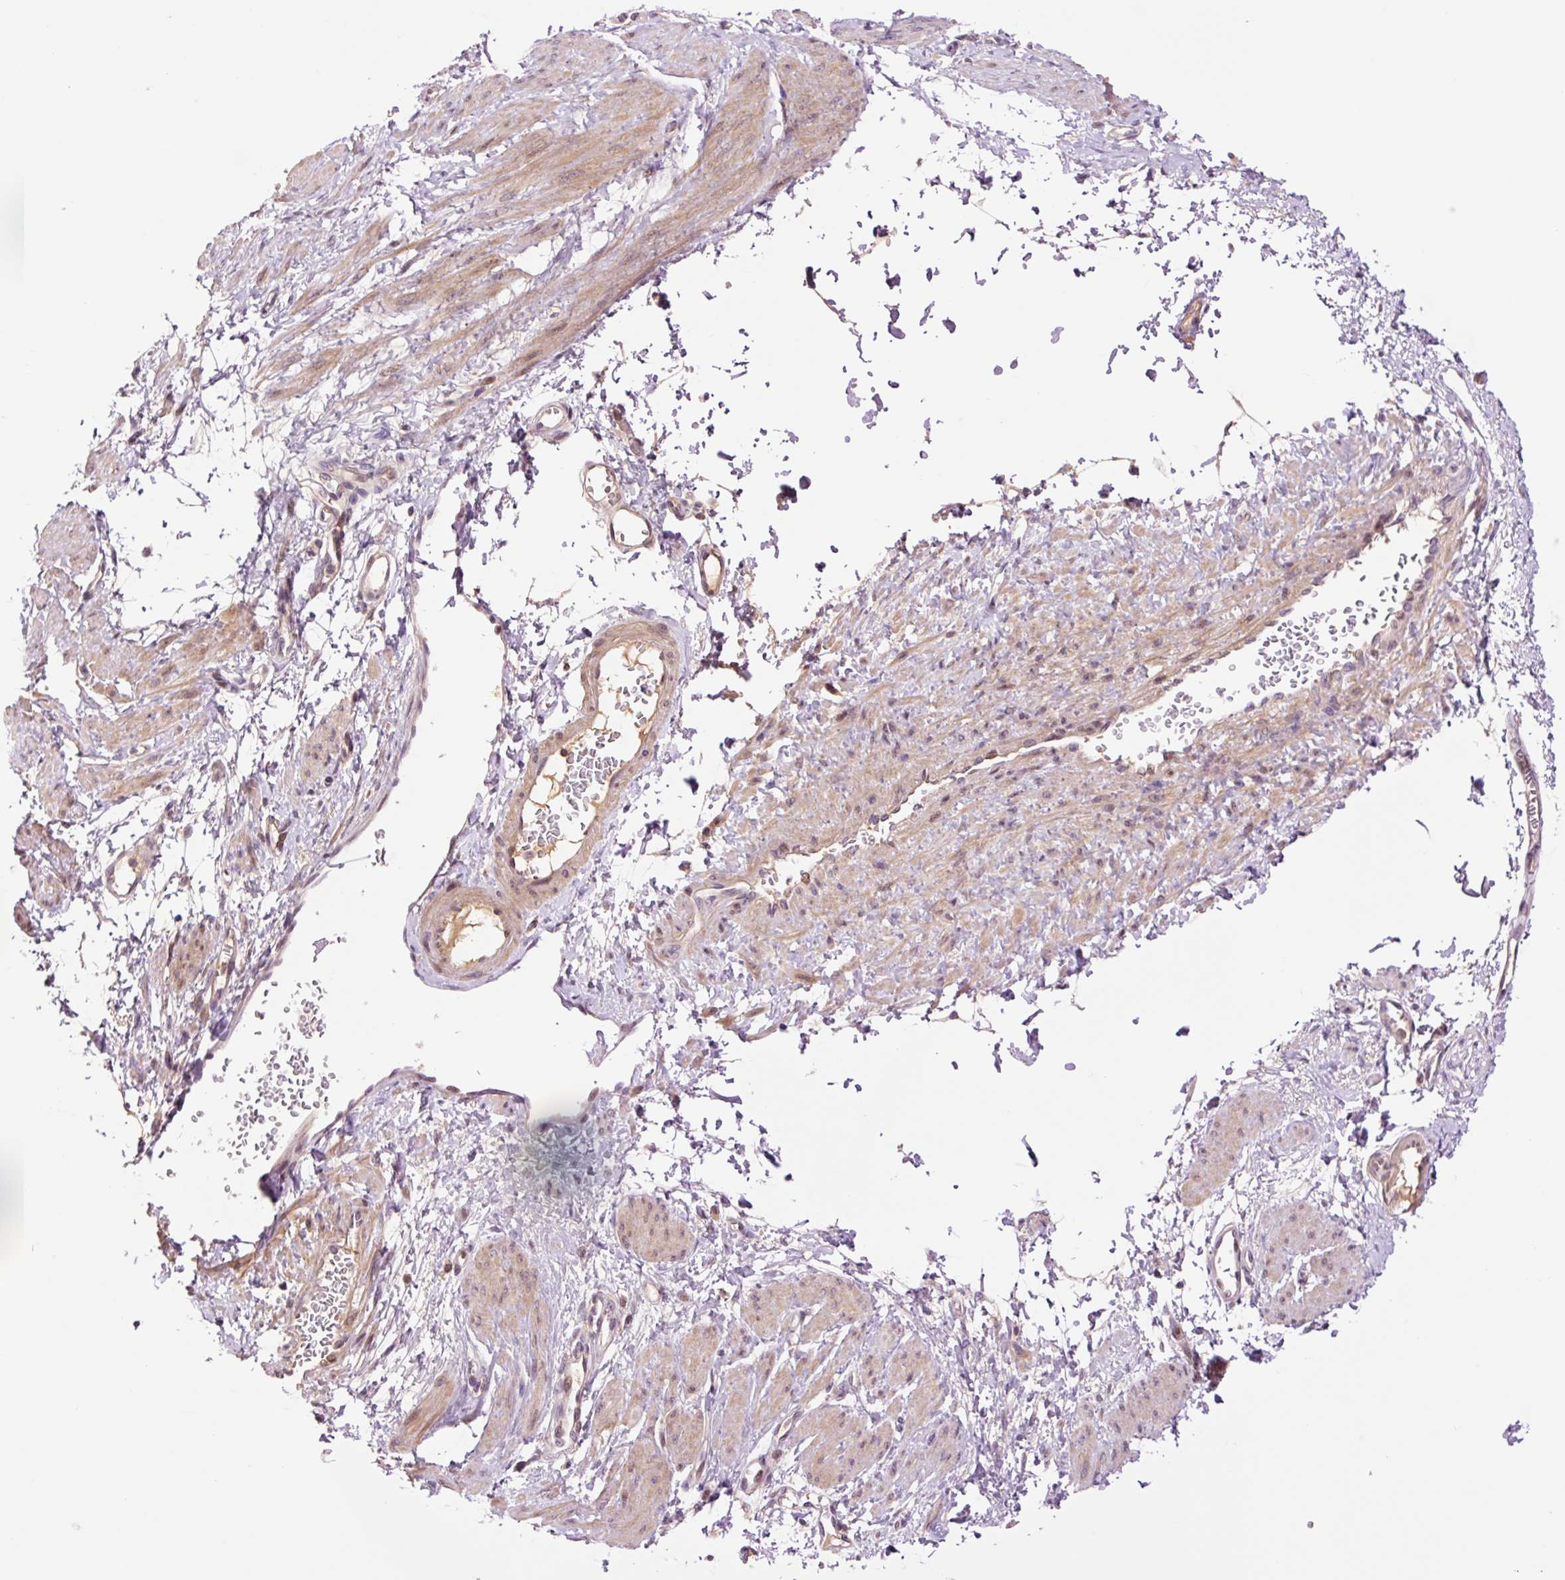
{"staining": {"intensity": "weak", "quantity": "25%-75%", "location": "cytoplasmic/membranous"}, "tissue": "smooth muscle", "cell_type": "Smooth muscle cells", "image_type": "normal", "snomed": [{"axis": "morphology", "description": "Normal tissue, NOS"}, {"axis": "topography", "description": "Smooth muscle"}, {"axis": "topography", "description": "Uterus"}], "caption": "The micrograph exhibits a brown stain indicating the presence of a protein in the cytoplasmic/membranous of smooth muscle cells in smooth muscle. The staining was performed using DAB to visualize the protein expression in brown, while the nuclei were stained in blue with hematoxylin (Magnification: 20x).", "gene": "DPPA4", "patient": {"sex": "female", "age": 39}}